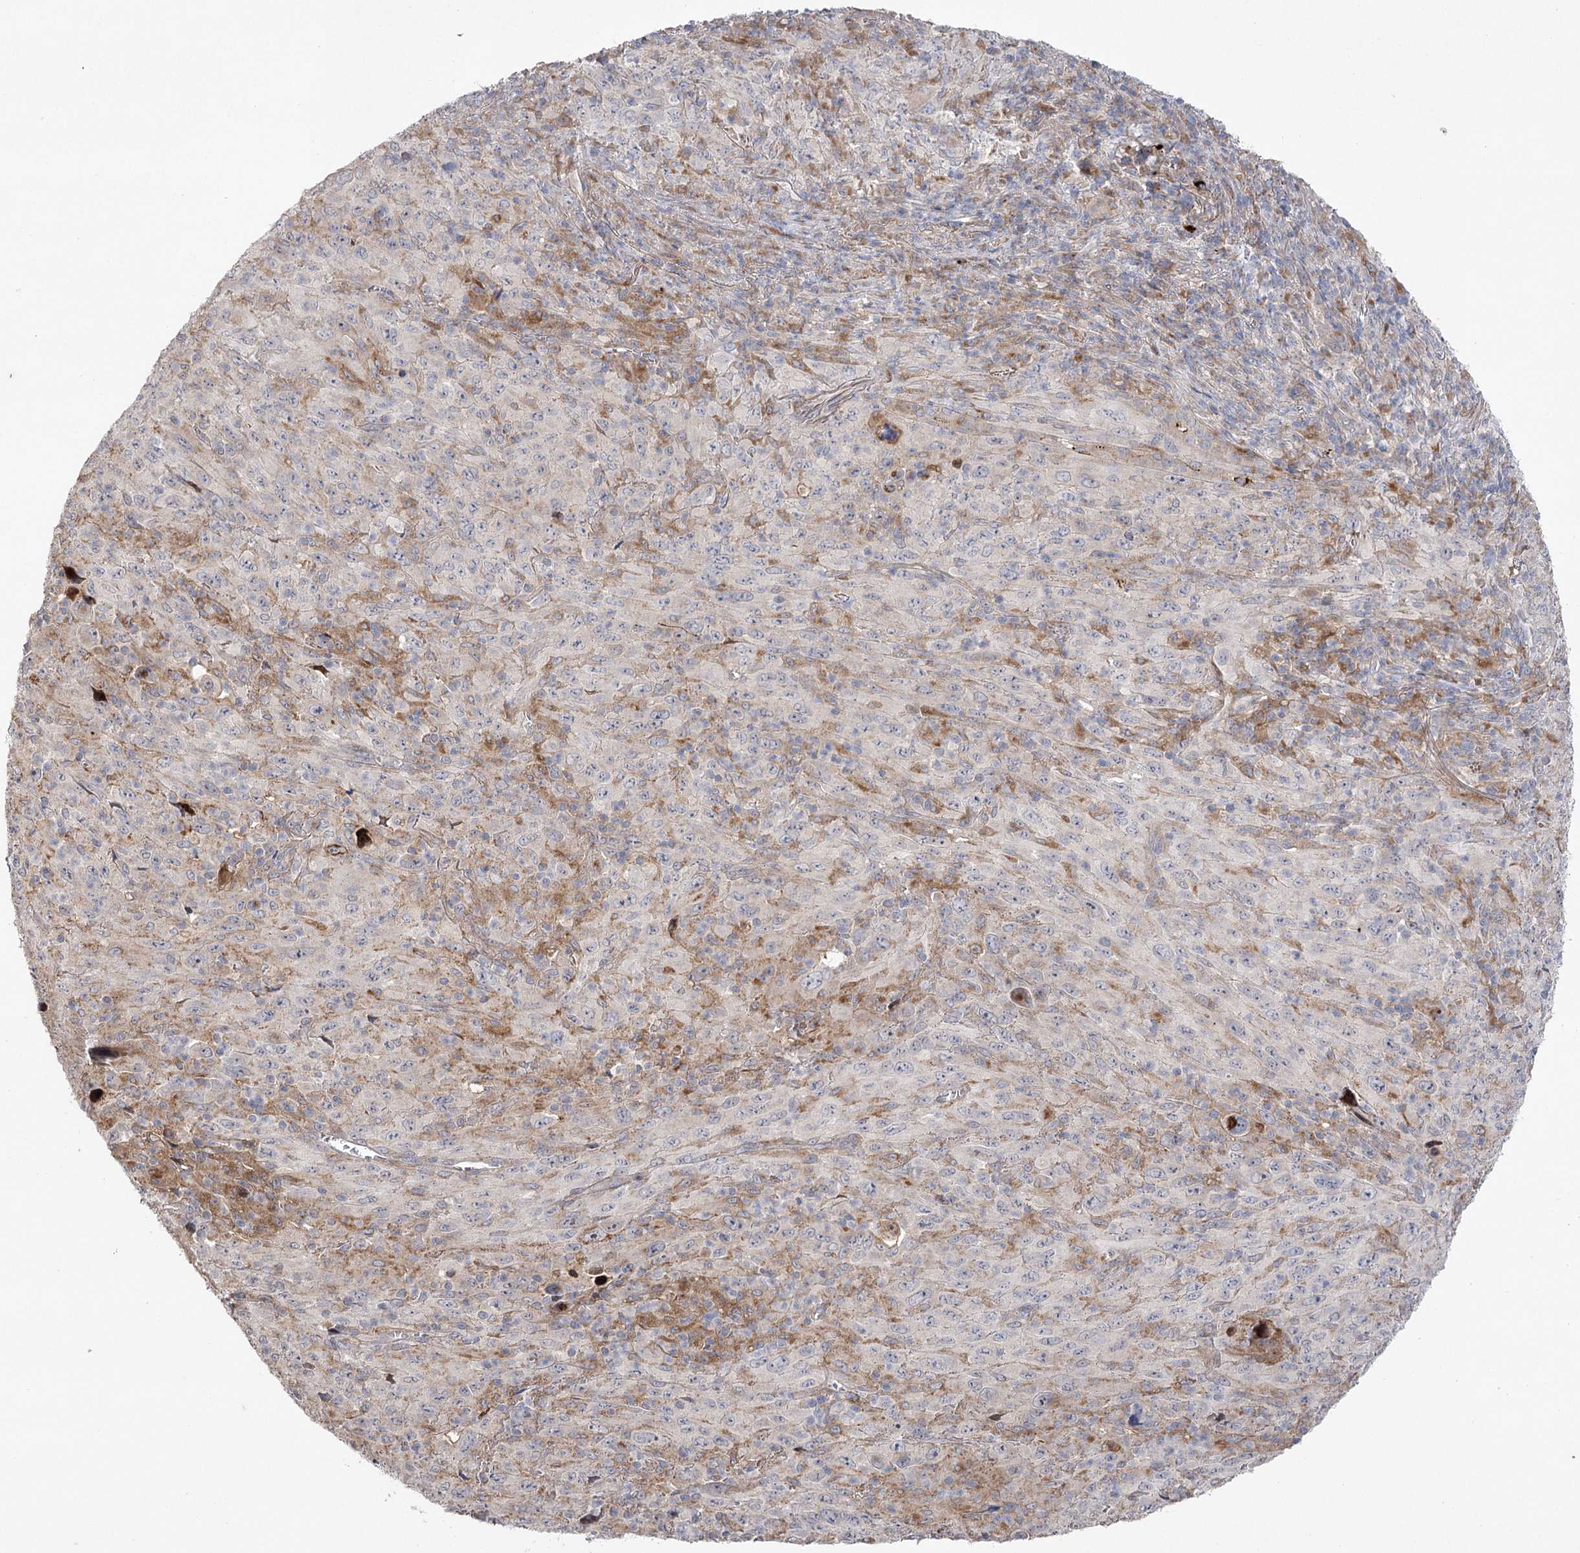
{"staining": {"intensity": "weak", "quantity": "<25%", "location": "cytoplasmic/membranous"}, "tissue": "melanoma", "cell_type": "Tumor cells", "image_type": "cancer", "snomed": [{"axis": "morphology", "description": "Malignant melanoma, Metastatic site"}, {"axis": "topography", "description": "Skin"}], "caption": "Immunohistochemical staining of human melanoma displays no significant expression in tumor cells. (DAB (3,3'-diaminobenzidine) IHC, high magnification).", "gene": "OBSL1", "patient": {"sex": "female", "age": 56}}